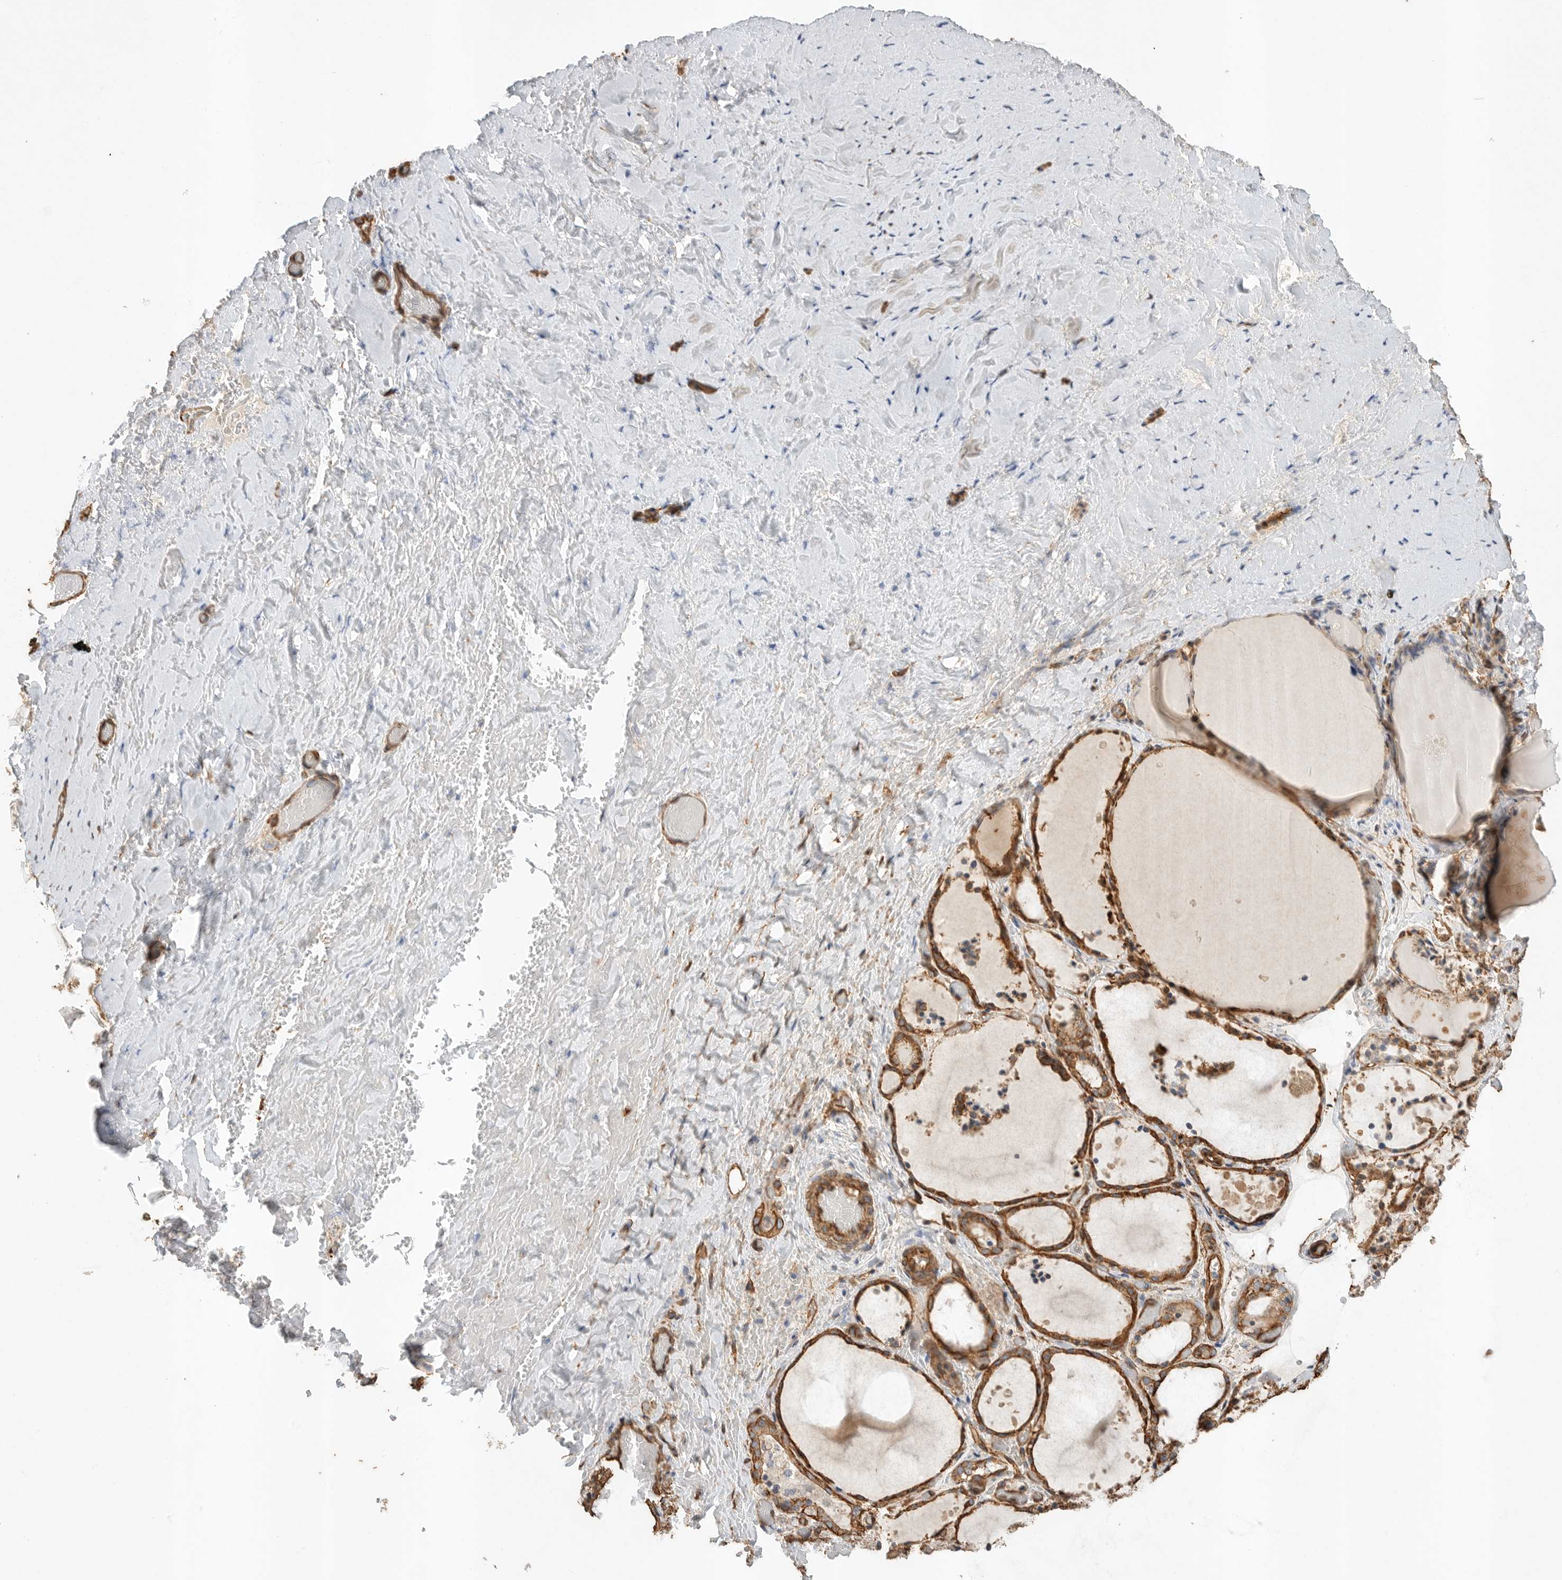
{"staining": {"intensity": "moderate", "quantity": ">75%", "location": "cytoplasmic/membranous"}, "tissue": "thyroid gland", "cell_type": "Glandular cells", "image_type": "normal", "snomed": [{"axis": "morphology", "description": "Normal tissue, NOS"}, {"axis": "topography", "description": "Thyroid gland"}], "caption": "Protein analysis of unremarkable thyroid gland shows moderate cytoplasmic/membranous staining in approximately >75% of glandular cells. Nuclei are stained in blue.", "gene": "JMJD4", "patient": {"sex": "female", "age": 44}}